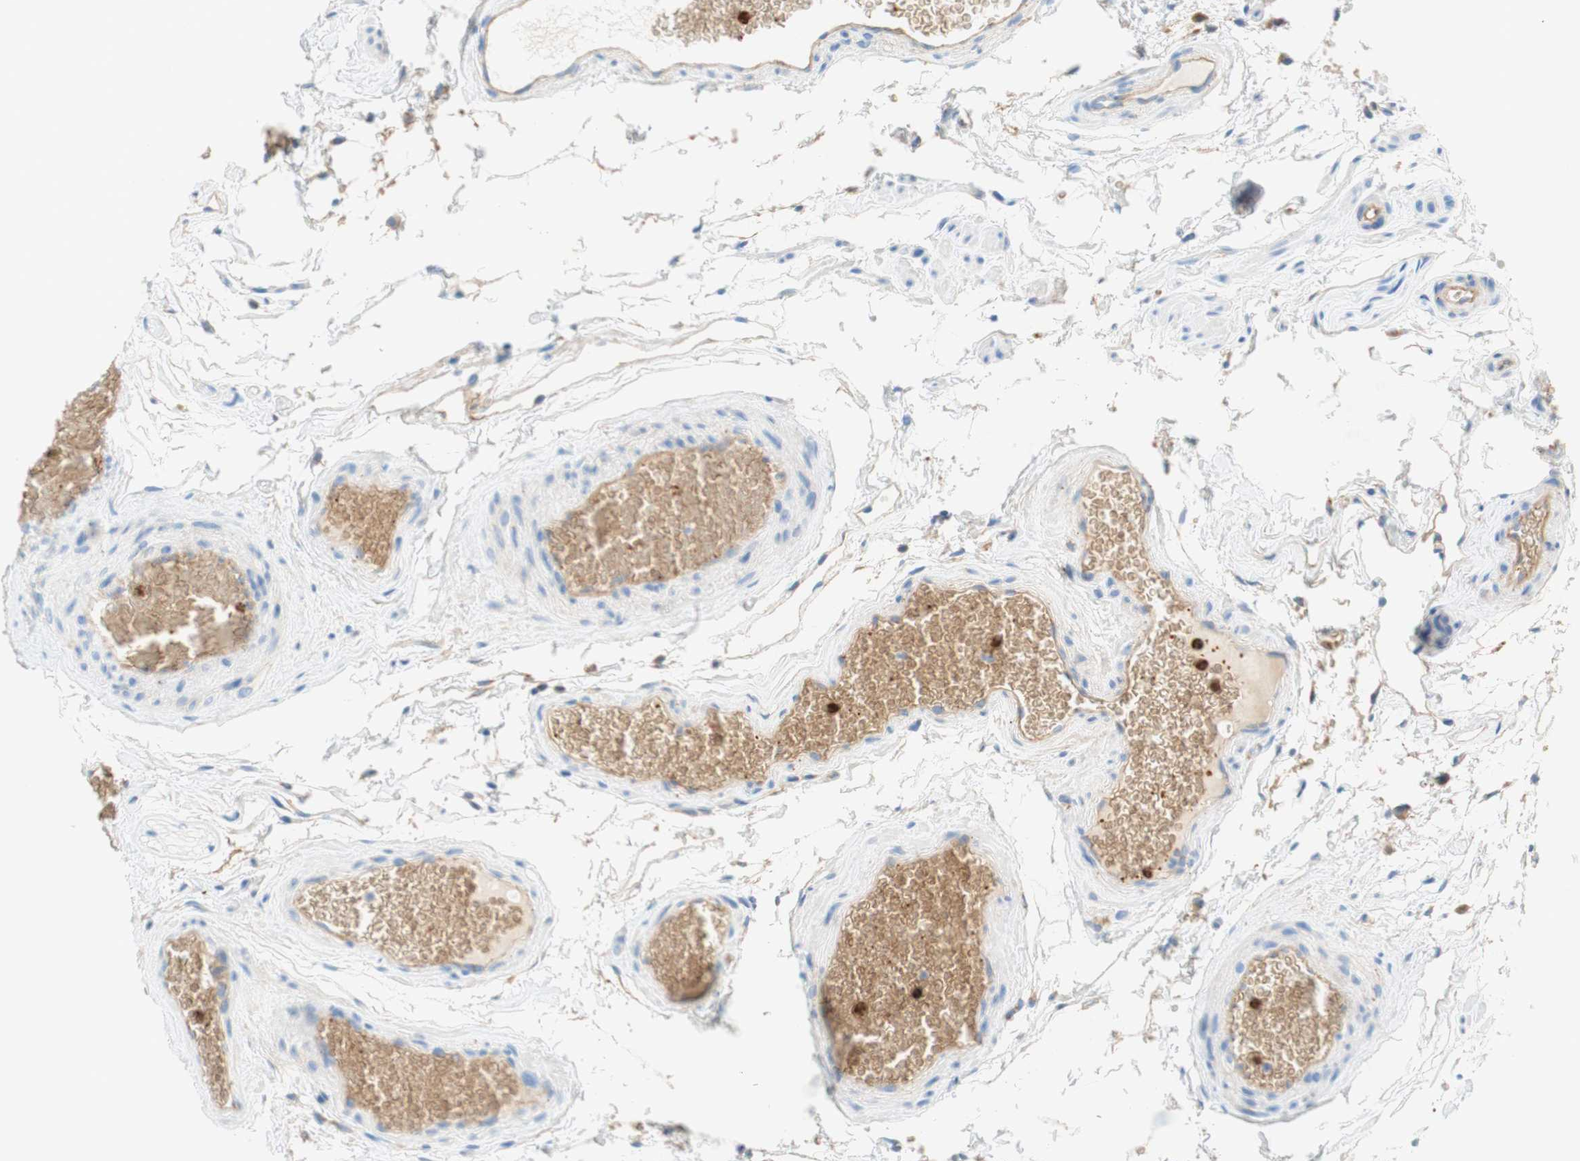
{"staining": {"intensity": "moderate", "quantity": "25%-75%", "location": "cytoplasmic/membranous"}, "tissue": "epididymis", "cell_type": "Glandular cells", "image_type": "normal", "snomed": [{"axis": "morphology", "description": "Normal tissue, NOS"}, {"axis": "topography", "description": "Epididymis"}], "caption": "Moderate cytoplasmic/membranous expression is appreciated in about 25%-75% of glandular cells in normal epididymis. (brown staining indicates protein expression, while blue staining denotes nuclei).", "gene": "STOM", "patient": {"sex": "male", "age": 36}}